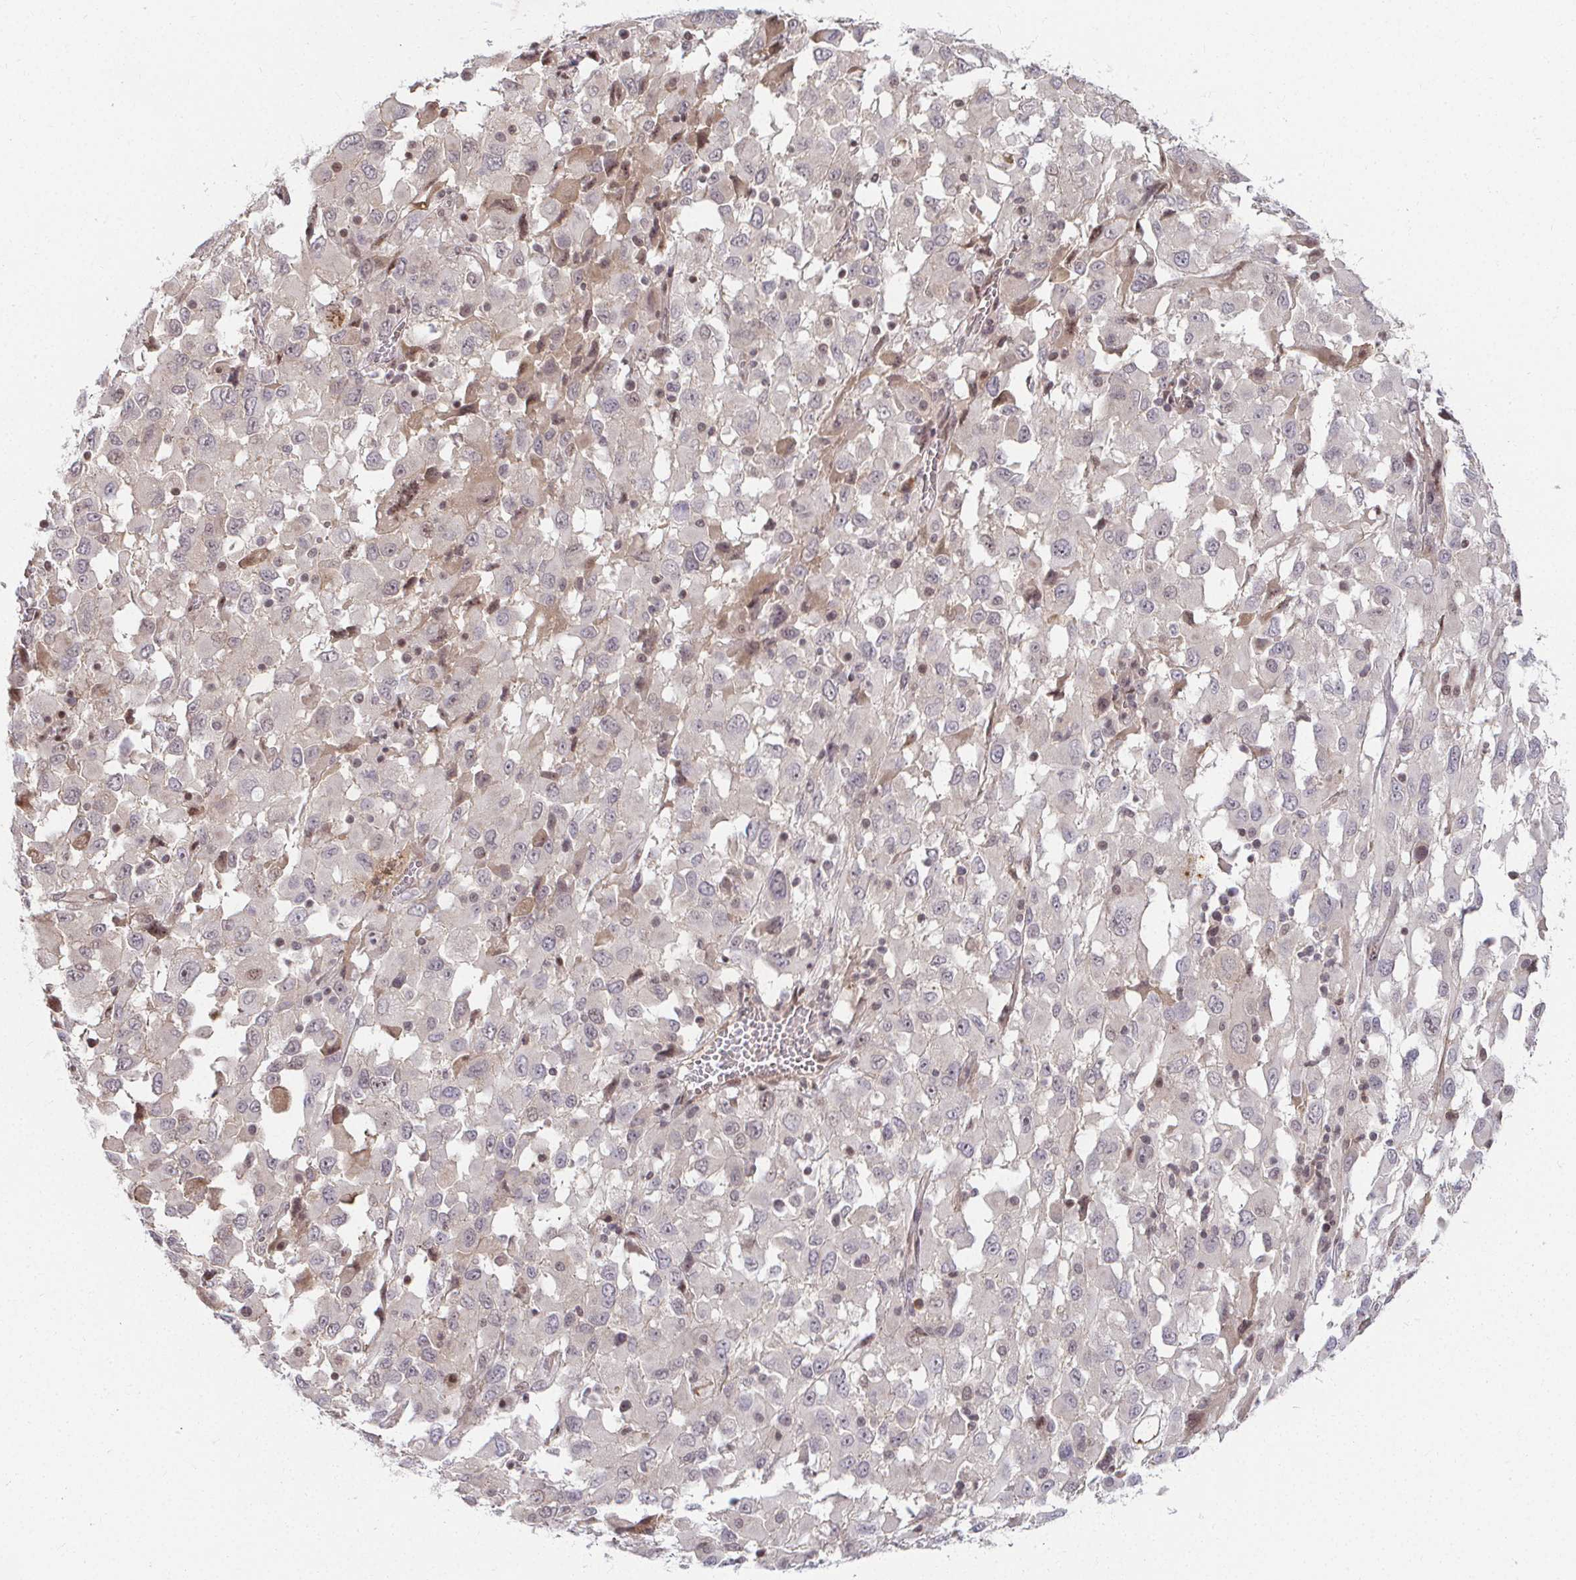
{"staining": {"intensity": "negative", "quantity": "none", "location": "none"}, "tissue": "melanoma", "cell_type": "Tumor cells", "image_type": "cancer", "snomed": [{"axis": "morphology", "description": "Malignant melanoma, Metastatic site"}, {"axis": "topography", "description": "Soft tissue"}], "caption": "High magnification brightfield microscopy of malignant melanoma (metastatic site) stained with DAB (brown) and counterstained with hematoxylin (blue): tumor cells show no significant positivity.", "gene": "ANK3", "patient": {"sex": "male", "age": 50}}